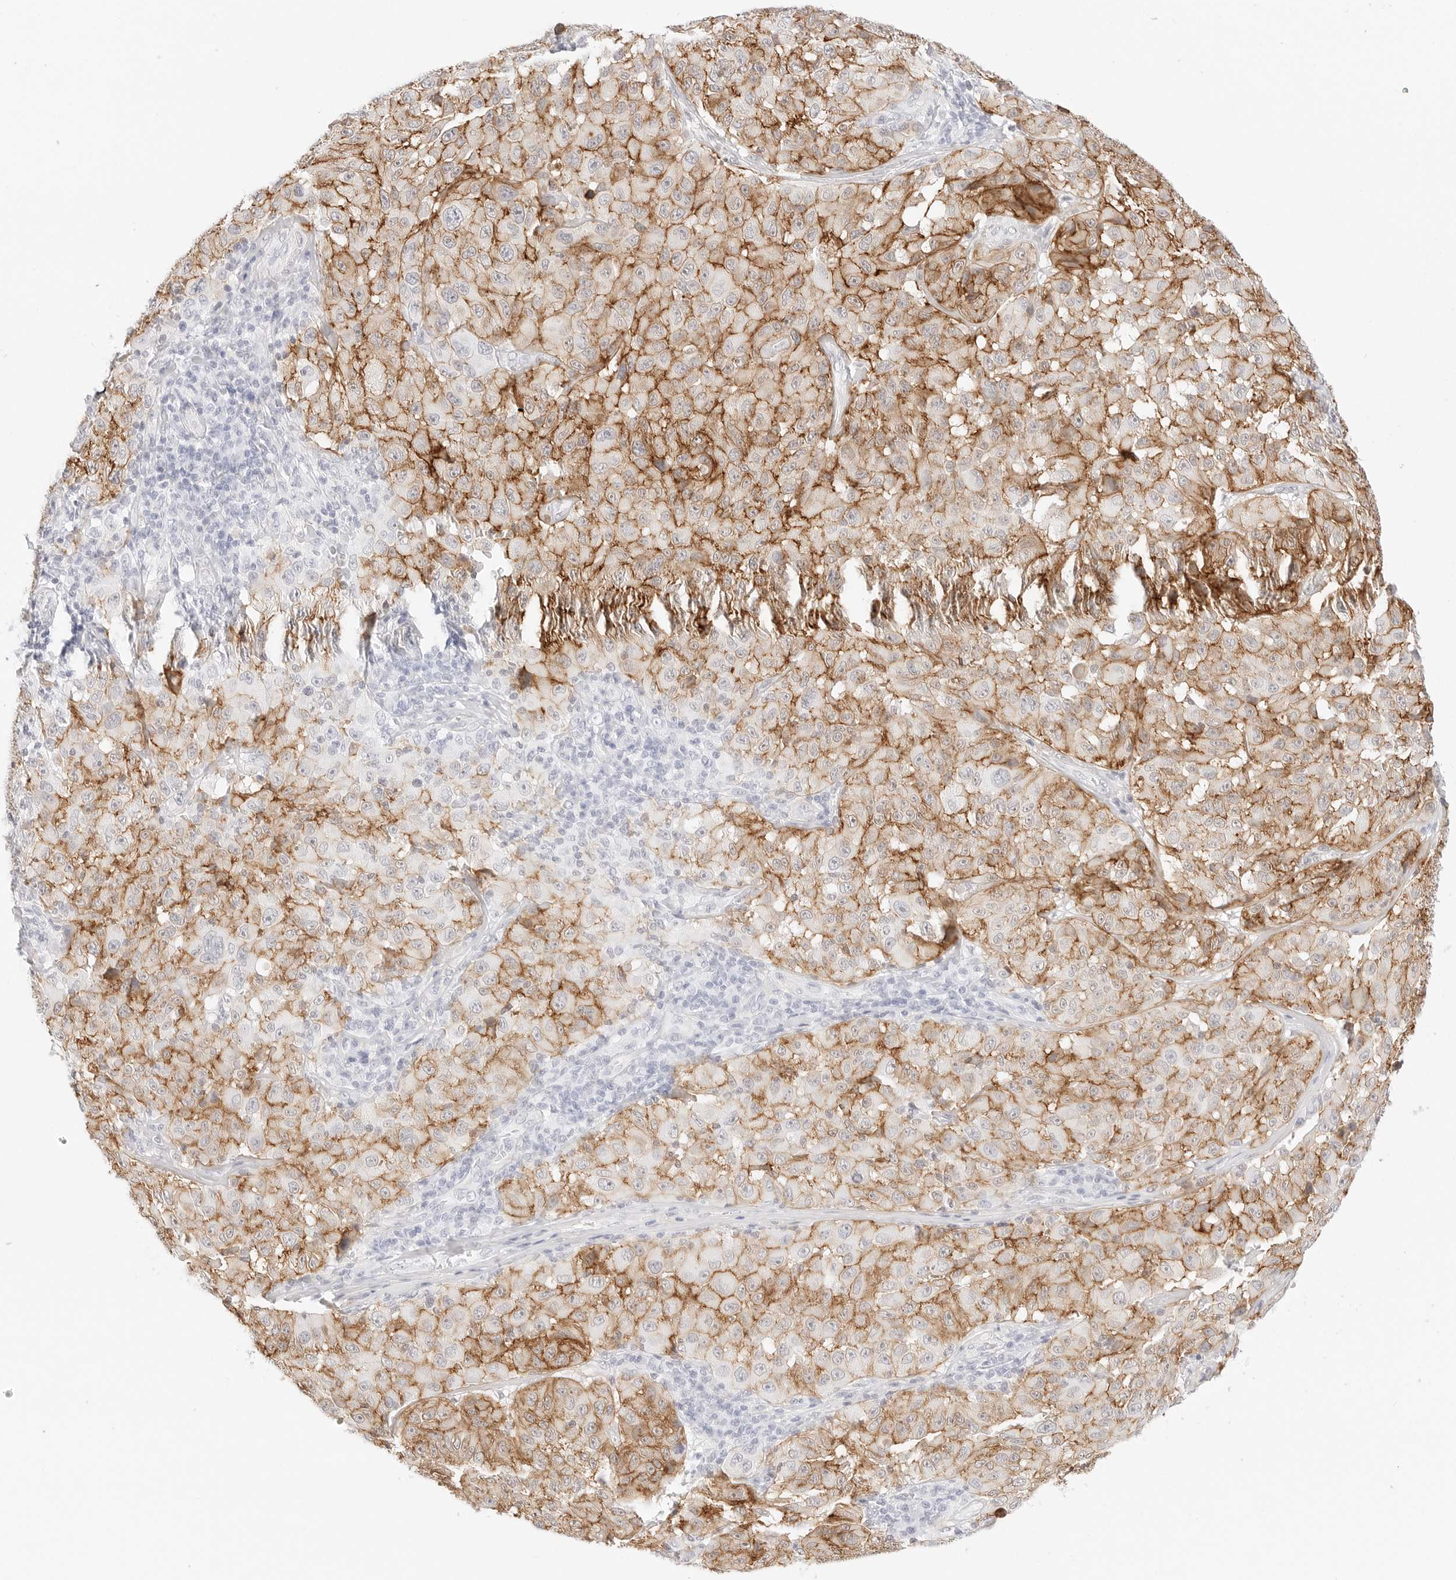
{"staining": {"intensity": "strong", "quantity": "25%-75%", "location": "cytoplasmic/membranous"}, "tissue": "melanoma", "cell_type": "Tumor cells", "image_type": "cancer", "snomed": [{"axis": "morphology", "description": "Malignant melanoma, NOS"}, {"axis": "topography", "description": "Skin"}], "caption": "Immunohistochemical staining of malignant melanoma displays high levels of strong cytoplasmic/membranous positivity in about 25%-75% of tumor cells.", "gene": "CDH1", "patient": {"sex": "male", "age": 66}}